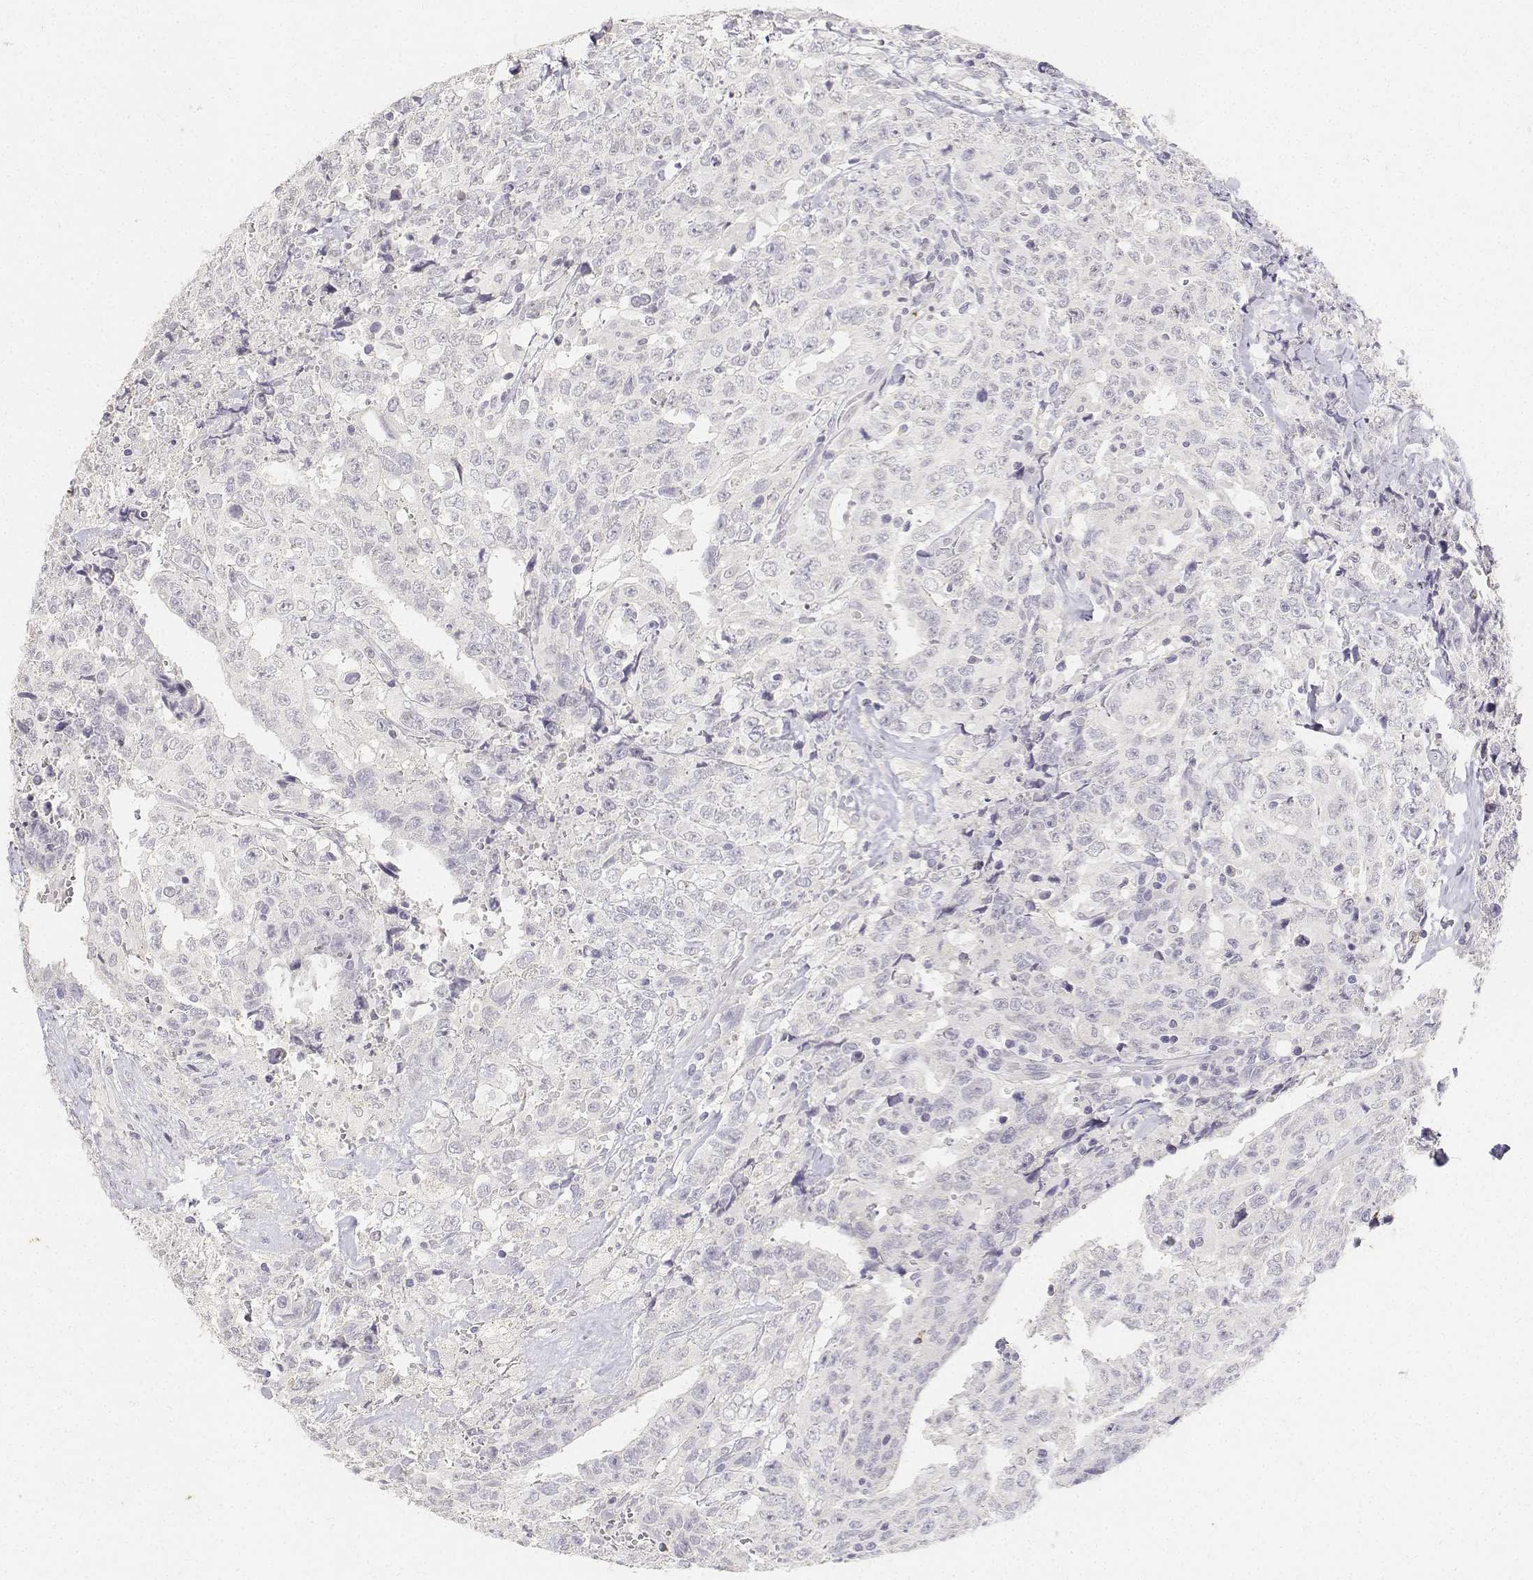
{"staining": {"intensity": "negative", "quantity": "none", "location": "none"}, "tissue": "testis cancer", "cell_type": "Tumor cells", "image_type": "cancer", "snomed": [{"axis": "morphology", "description": "Carcinoma, Embryonal, NOS"}, {"axis": "topography", "description": "Testis"}], "caption": "A high-resolution image shows immunohistochemistry (IHC) staining of testis cancer (embryonal carcinoma), which demonstrates no significant expression in tumor cells. Brightfield microscopy of immunohistochemistry (IHC) stained with DAB (brown) and hematoxylin (blue), captured at high magnification.", "gene": "PAEP", "patient": {"sex": "male", "age": 24}}